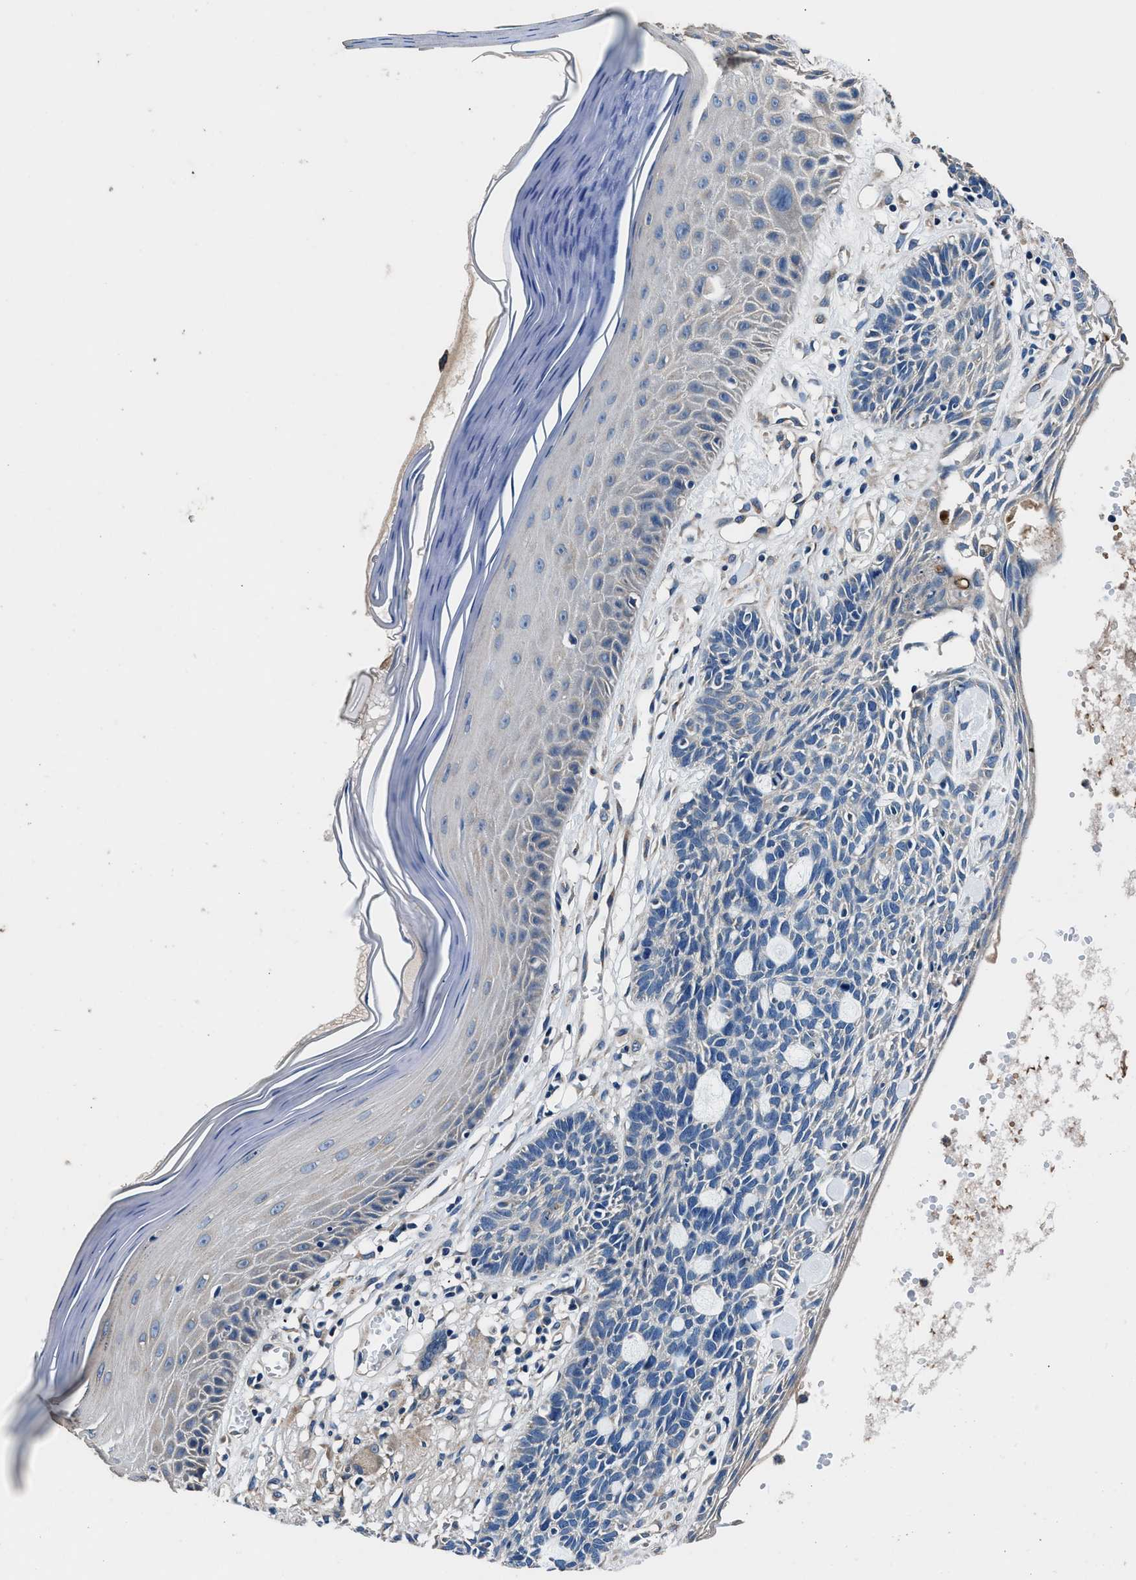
{"staining": {"intensity": "negative", "quantity": "none", "location": "none"}, "tissue": "skin cancer", "cell_type": "Tumor cells", "image_type": "cancer", "snomed": [{"axis": "morphology", "description": "Basal cell carcinoma"}, {"axis": "topography", "description": "Skin"}], "caption": "Tumor cells are negative for brown protein staining in basal cell carcinoma (skin).", "gene": "DHRS7B", "patient": {"sex": "male", "age": 67}}